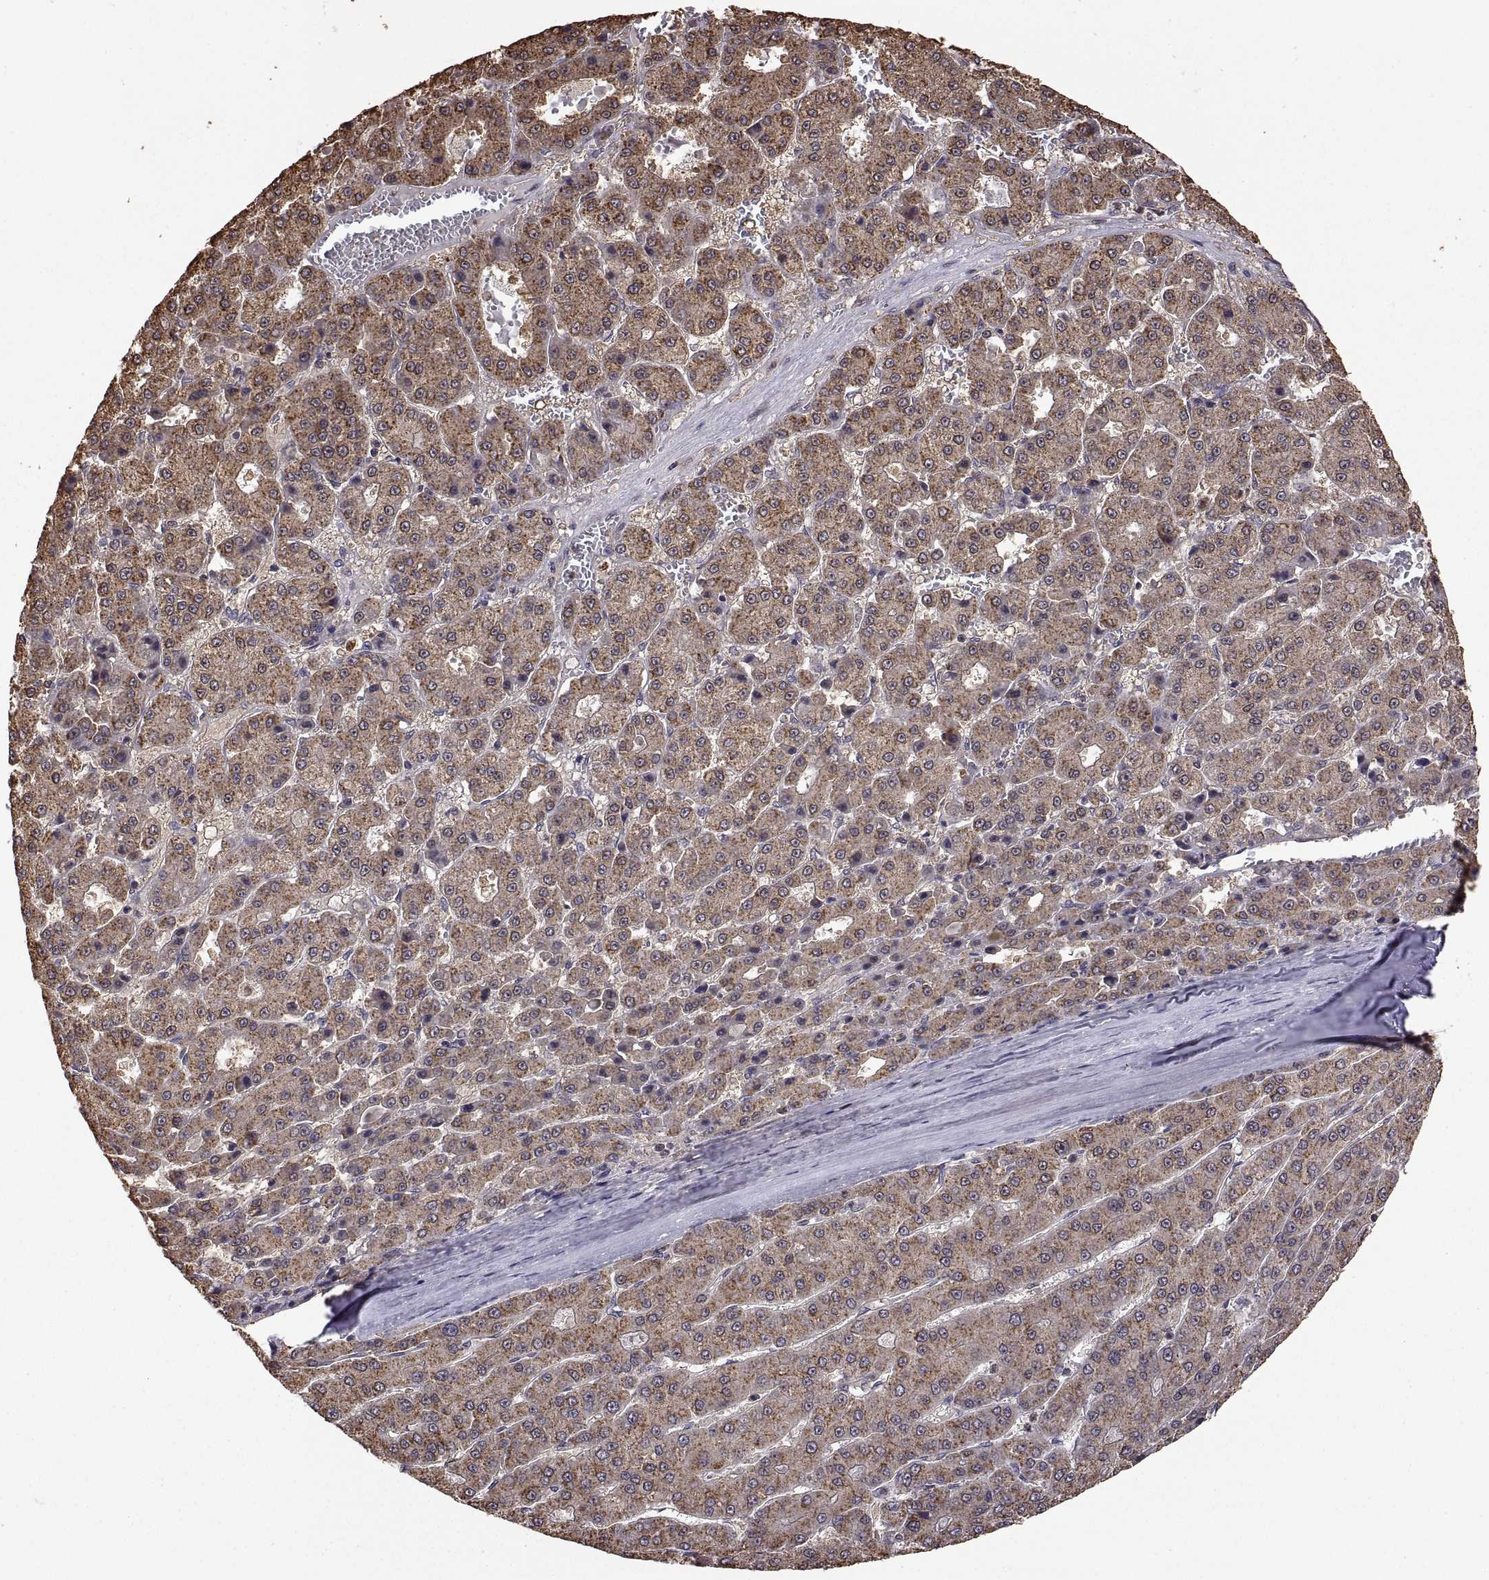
{"staining": {"intensity": "moderate", "quantity": ">75%", "location": "cytoplasmic/membranous"}, "tissue": "liver cancer", "cell_type": "Tumor cells", "image_type": "cancer", "snomed": [{"axis": "morphology", "description": "Carcinoma, Hepatocellular, NOS"}, {"axis": "topography", "description": "Liver"}], "caption": "Human hepatocellular carcinoma (liver) stained with a protein marker demonstrates moderate staining in tumor cells.", "gene": "ZNRF2", "patient": {"sex": "male", "age": 70}}